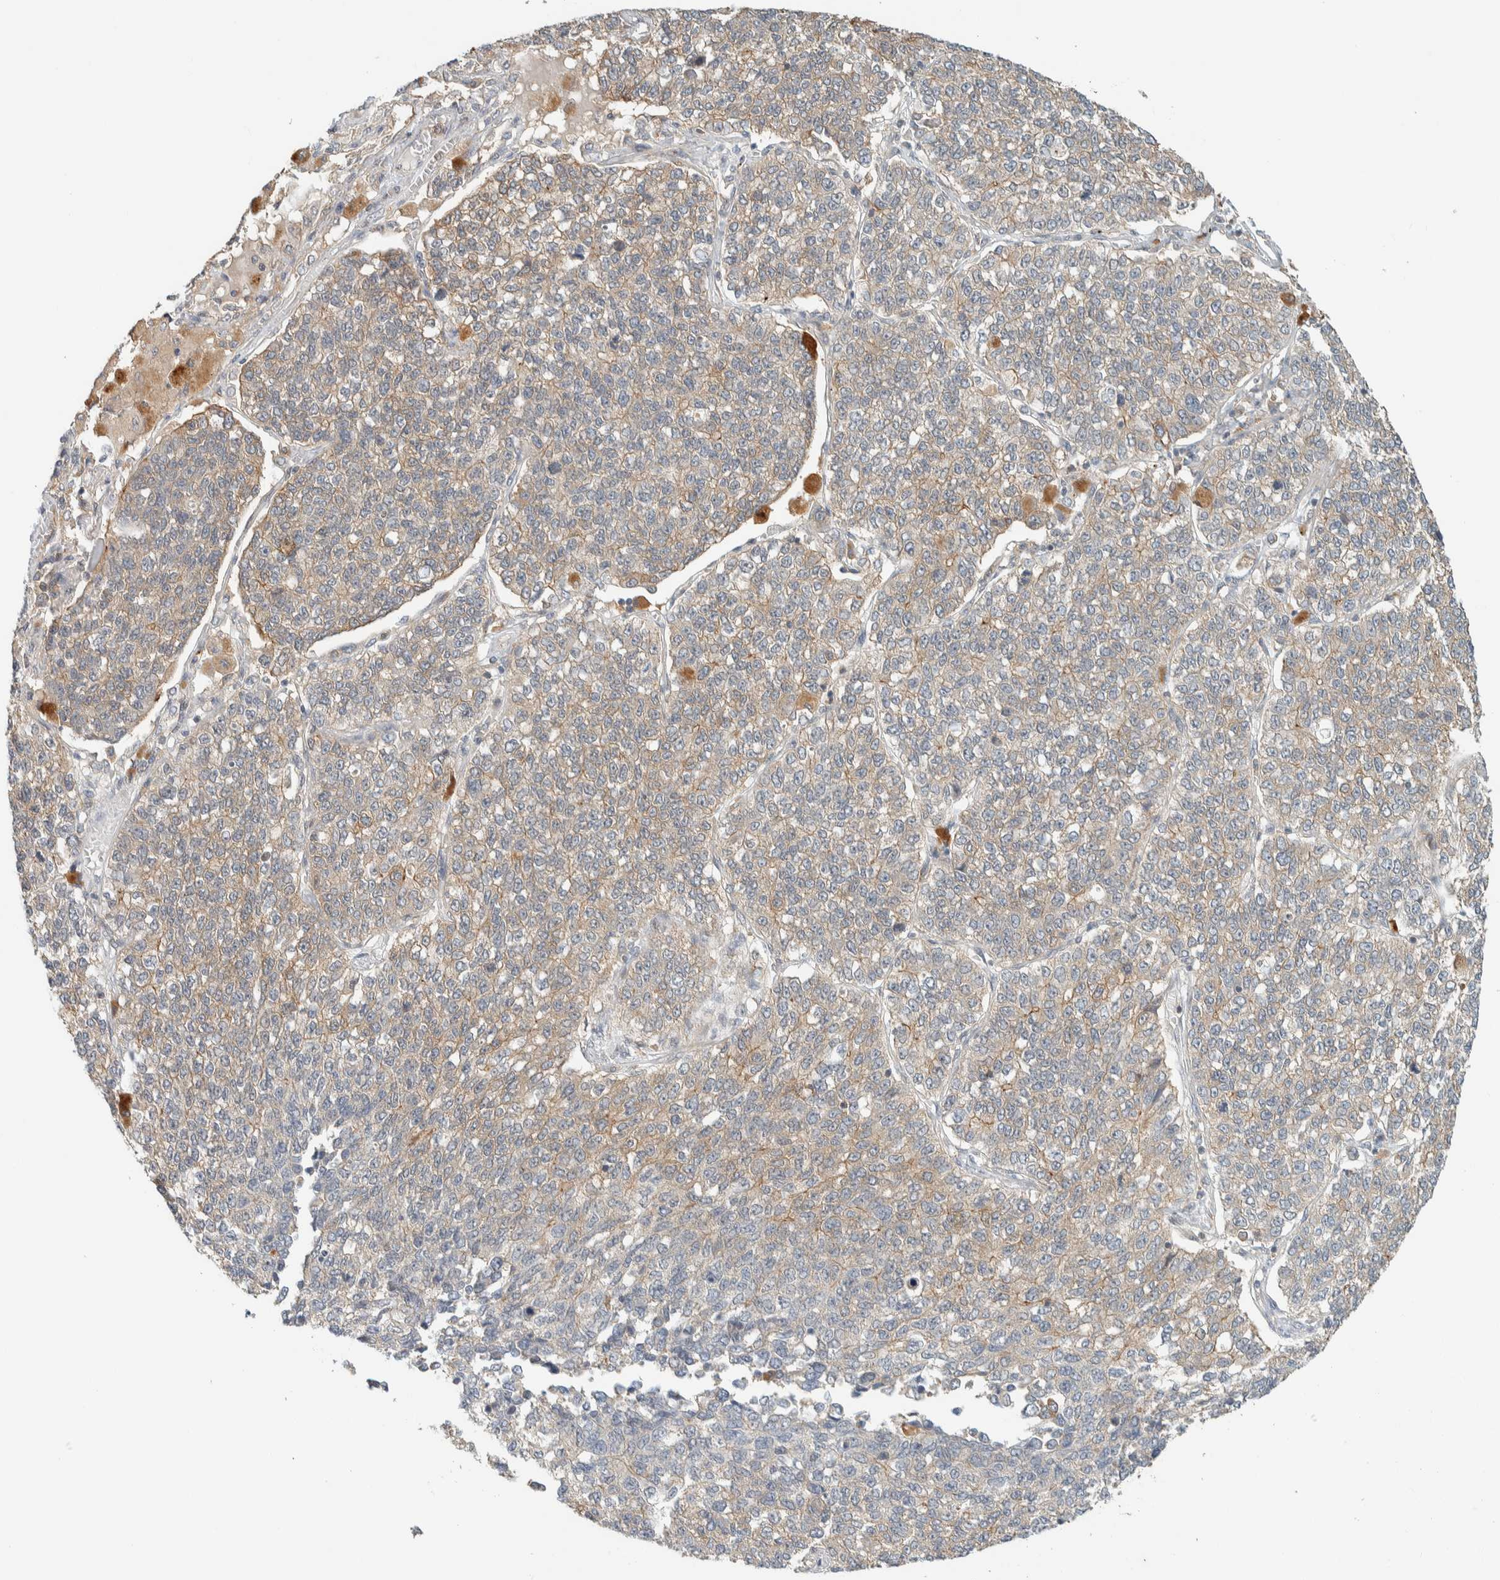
{"staining": {"intensity": "weak", "quantity": ">75%", "location": "cytoplasmic/membranous"}, "tissue": "lung cancer", "cell_type": "Tumor cells", "image_type": "cancer", "snomed": [{"axis": "morphology", "description": "Adenocarcinoma, NOS"}, {"axis": "topography", "description": "Lung"}], "caption": "Tumor cells exhibit low levels of weak cytoplasmic/membranous positivity in approximately >75% of cells in human lung adenocarcinoma.", "gene": "RAB11FIP1", "patient": {"sex": "male", "age": 49}}